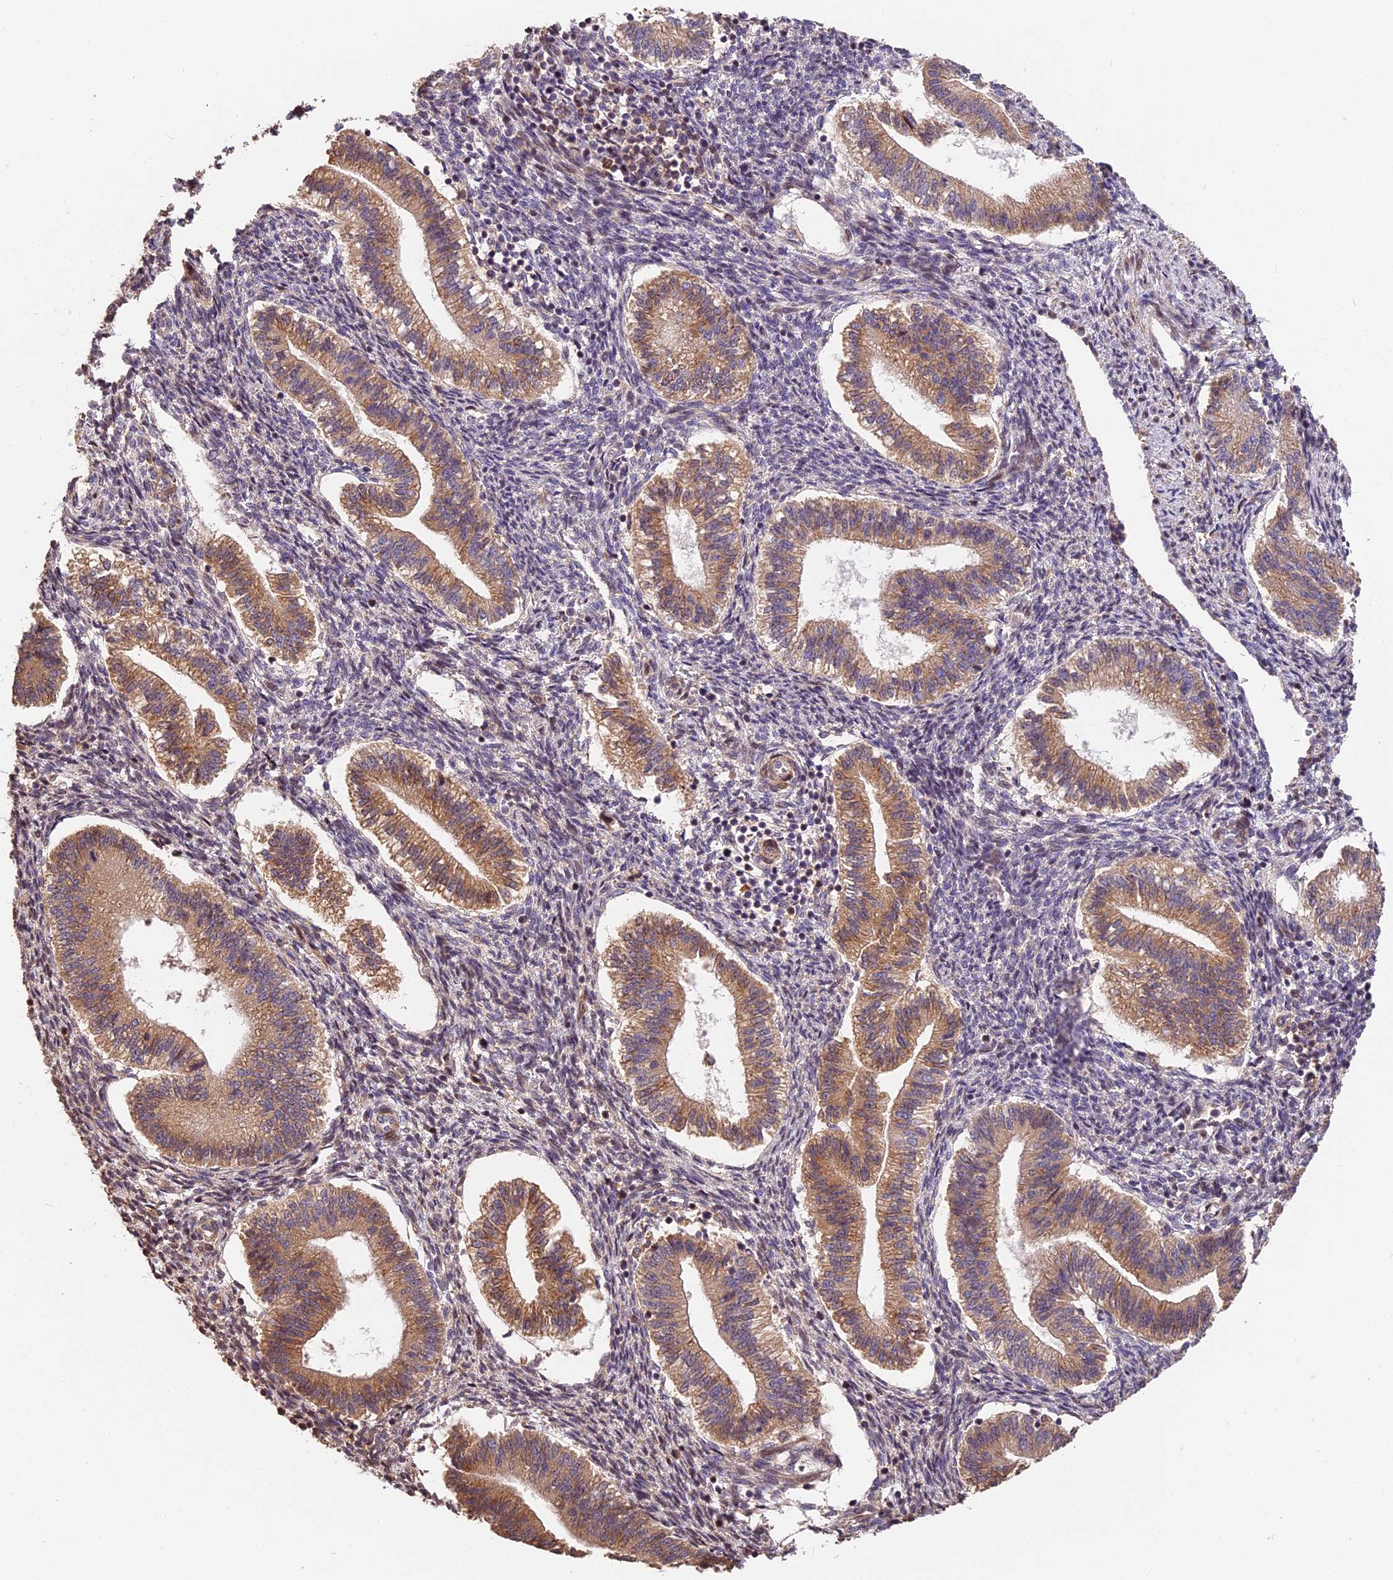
{"staining": {"intensity": "moderate", "quantity": "<25%", "location": "cytoplasmic/membranous"}, "tissue": "endometrium", "cell_type": "Cells in endometrial stroma", "image_type": "normal", "snomed": [{"axis": "morphology", "description": "Normal tissue, NOS"}, {"axis": "topography", "description": "Endometrium"}], "caption": "This micrograph displays IHC staining of benign human endometrium, with low moderate cytoplasmic/membranous positivity in approximately <25% of cells in endometrial stroma.", "gene": "ARHGAP17", "patient": {"sex": "female", "age": 25}}